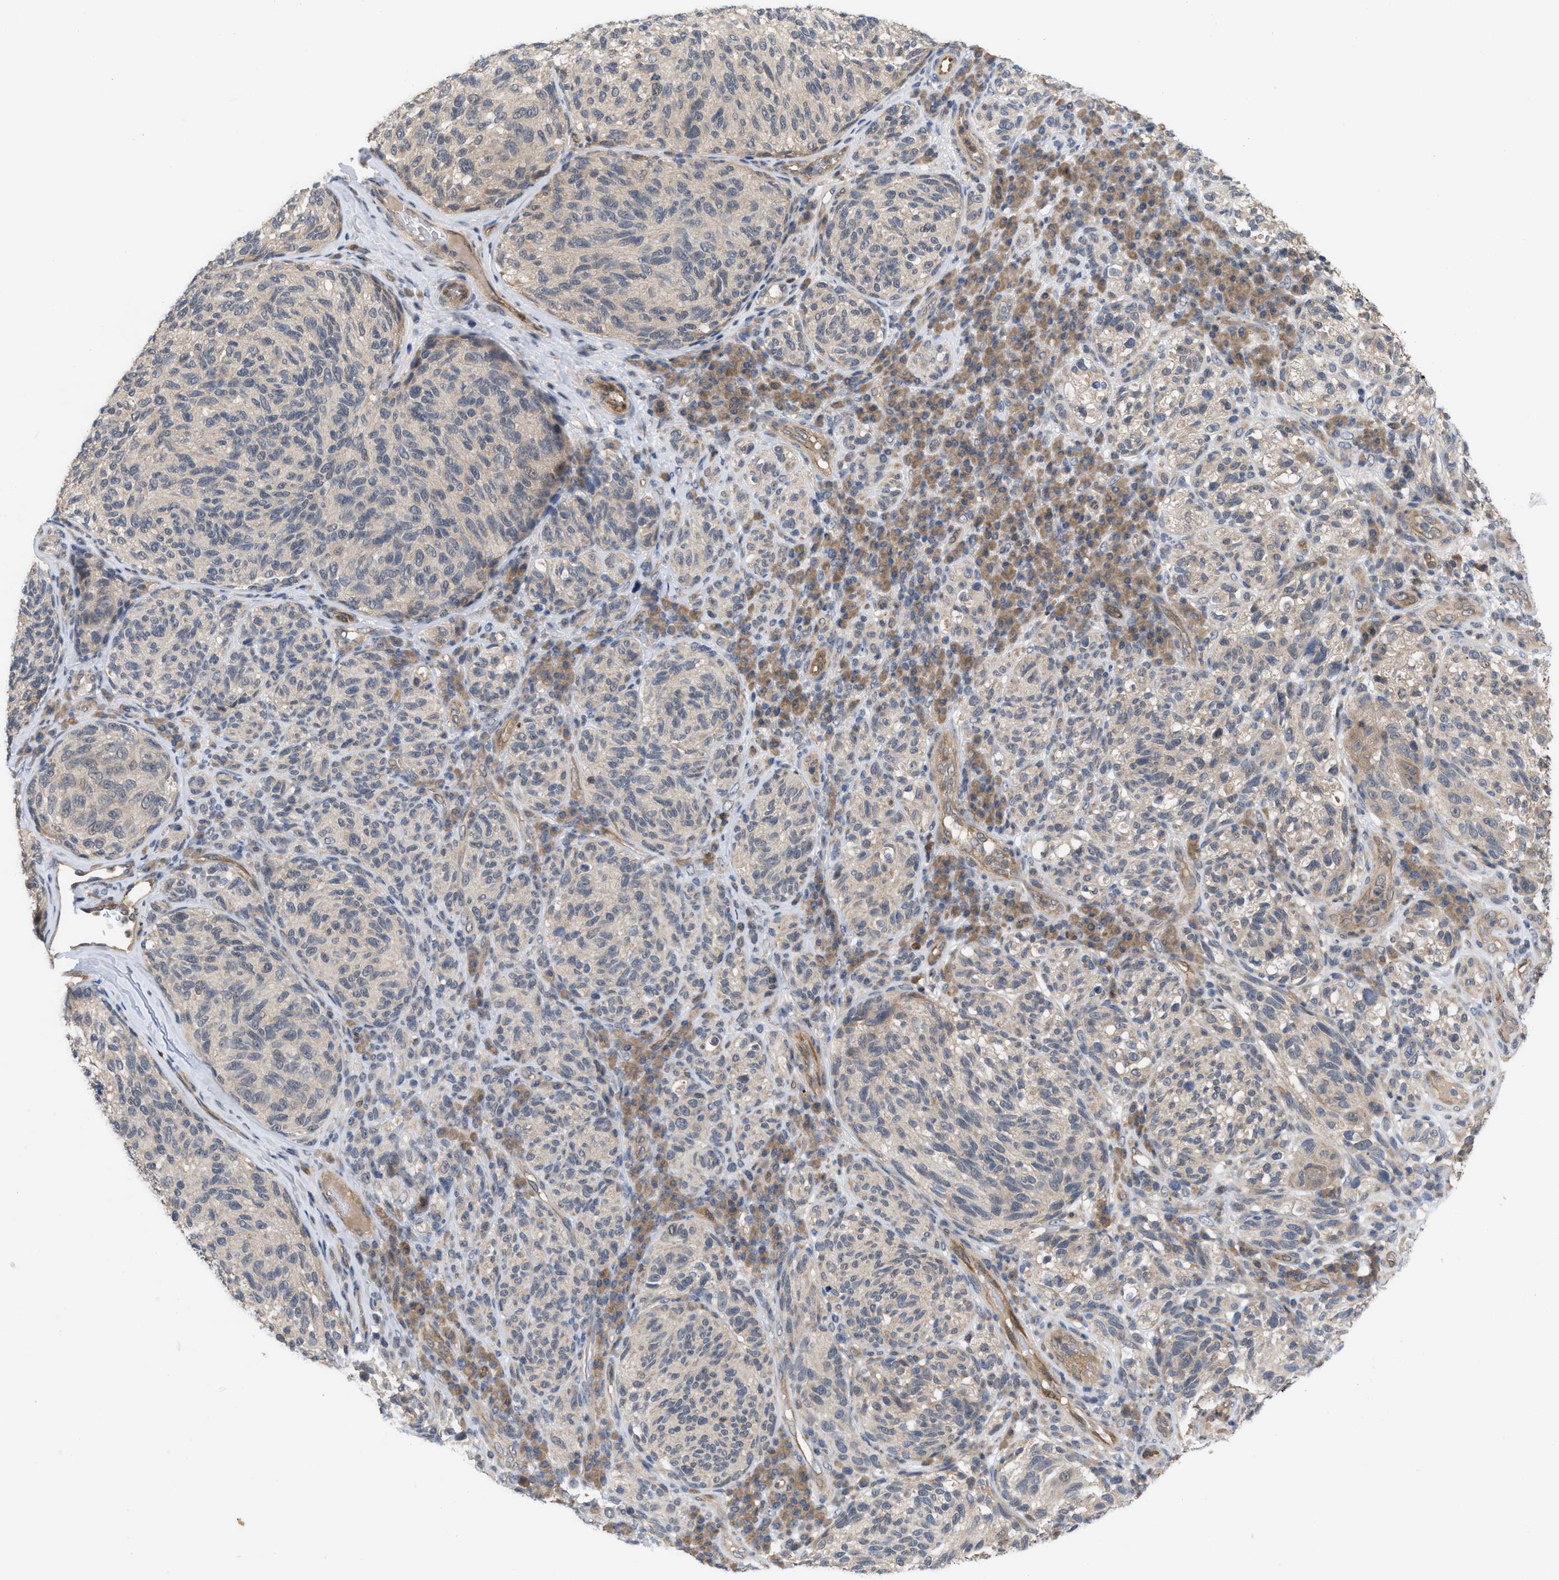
{"staining": {"intensity": "negative", "quantity": "none", "location": "none"}, "tissue": "melanoma", "cell_type": "Tumor cells", "image_type": "cancer", "snomed": [{"axis": "morphology", "description": "Malignant melanoma, NOS"}, {"axis": "topography", "description": "Skin"}], "caption": "IHC of melanoma demonstrates no expression in tumor cells. (Stains: DAB immunohistochemistry with hematoxylin counter stain, Microscopy: brightfield microscopy at high magnification).", "gene": "LDAF1", "patient": {"sex": "female", "age": 73}}